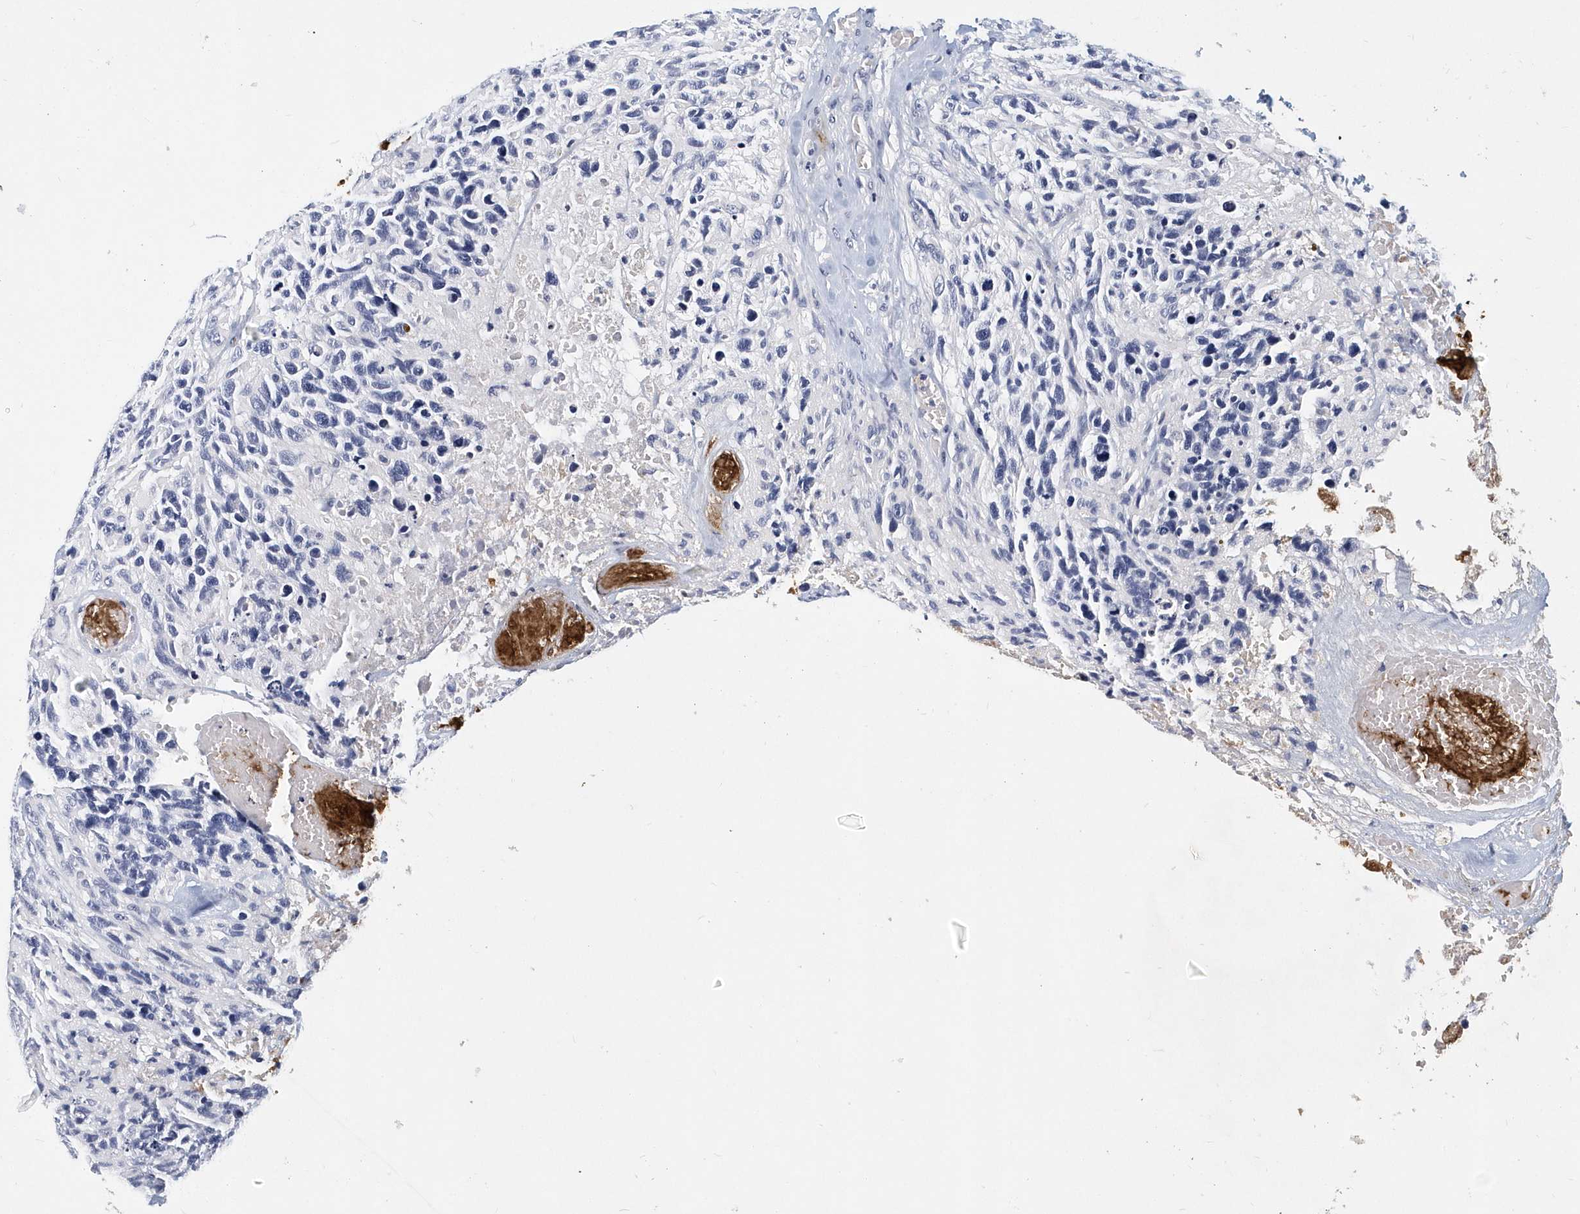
{"staining": {"intensity": "negative", "quantity": "none", "location": "none"}, "tissue": "glioma", "cell_type": "Tumor cells", "image_type": "cancer", "snomed": [{"axis": "morphology", "description": "Glioma, malignant, High grade"}, {"axis": "topography", "description": "Brain"}], "caption": "DAB immunohistochemical staining of human malignant glioma (high-grade) reveals no significant staining in tumor cells.", "gene": "ITGA2B", "patient": {"sex": "male", "age": 69}}